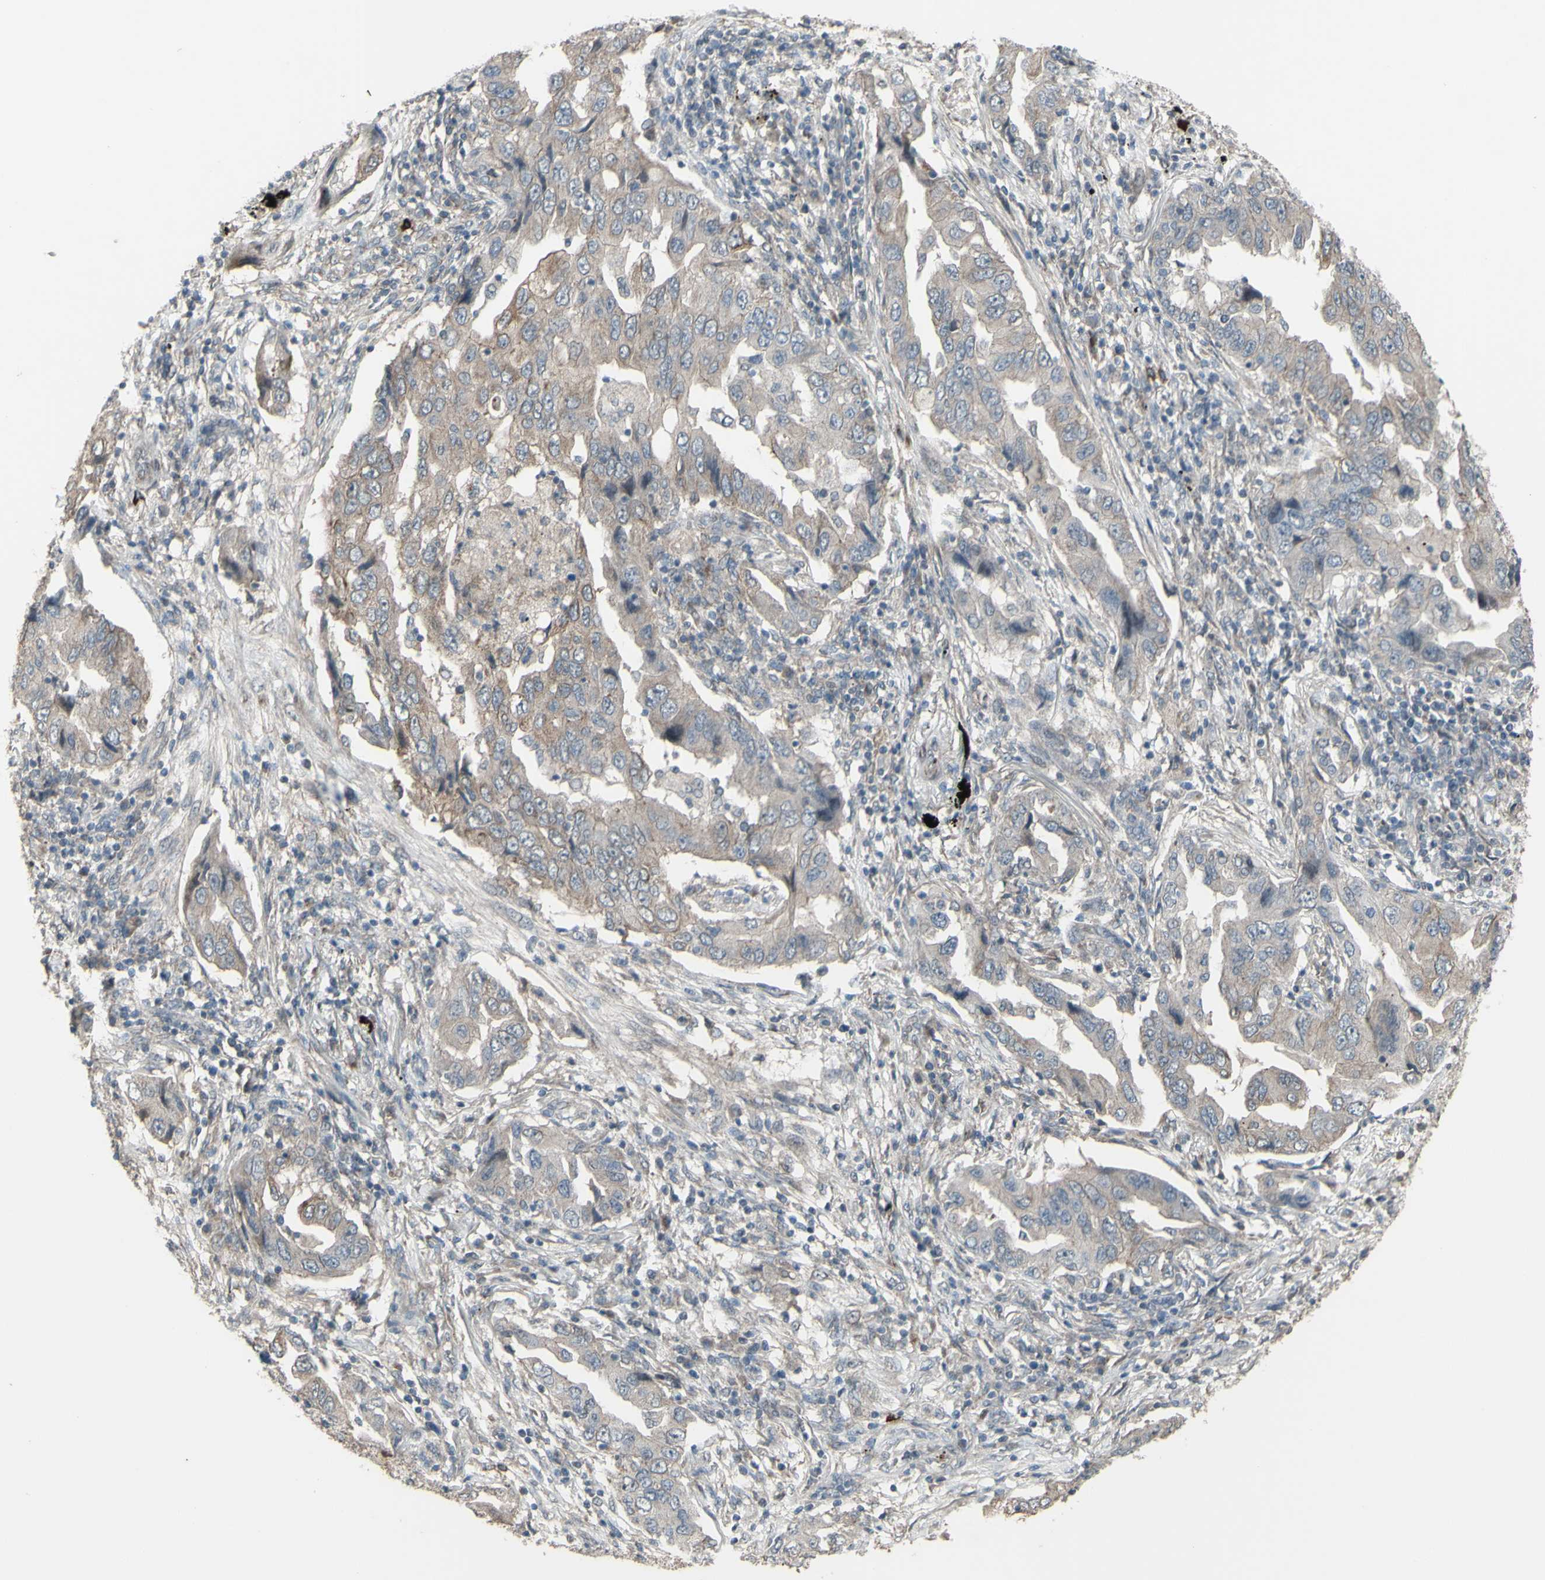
{"staining": {"intensity": "weak", "quantity": ">75%", "location": "cytoplasmic/membranous"}, "tissue": "lung cancer", "cell_type": "Tumor cells", "image_type": "cancer", "snomed": [{"axis": "morphology", "description": "Adenocarcinoma, NOS"}, {"axis": "topography", "description": "Lung"}], "caption": "This photomicrograph demonstrates lung cancer (adenocarcinoma) stained with immunohistochemistry (IHC) to label a protein in brown. The cytoplasmic/membranous of tumor cells show weak positivity for the protein. Nuclei are counter-stained blue.", "gene": "GRAMD1B", "patient": {"sex": "female", "age": 65}}